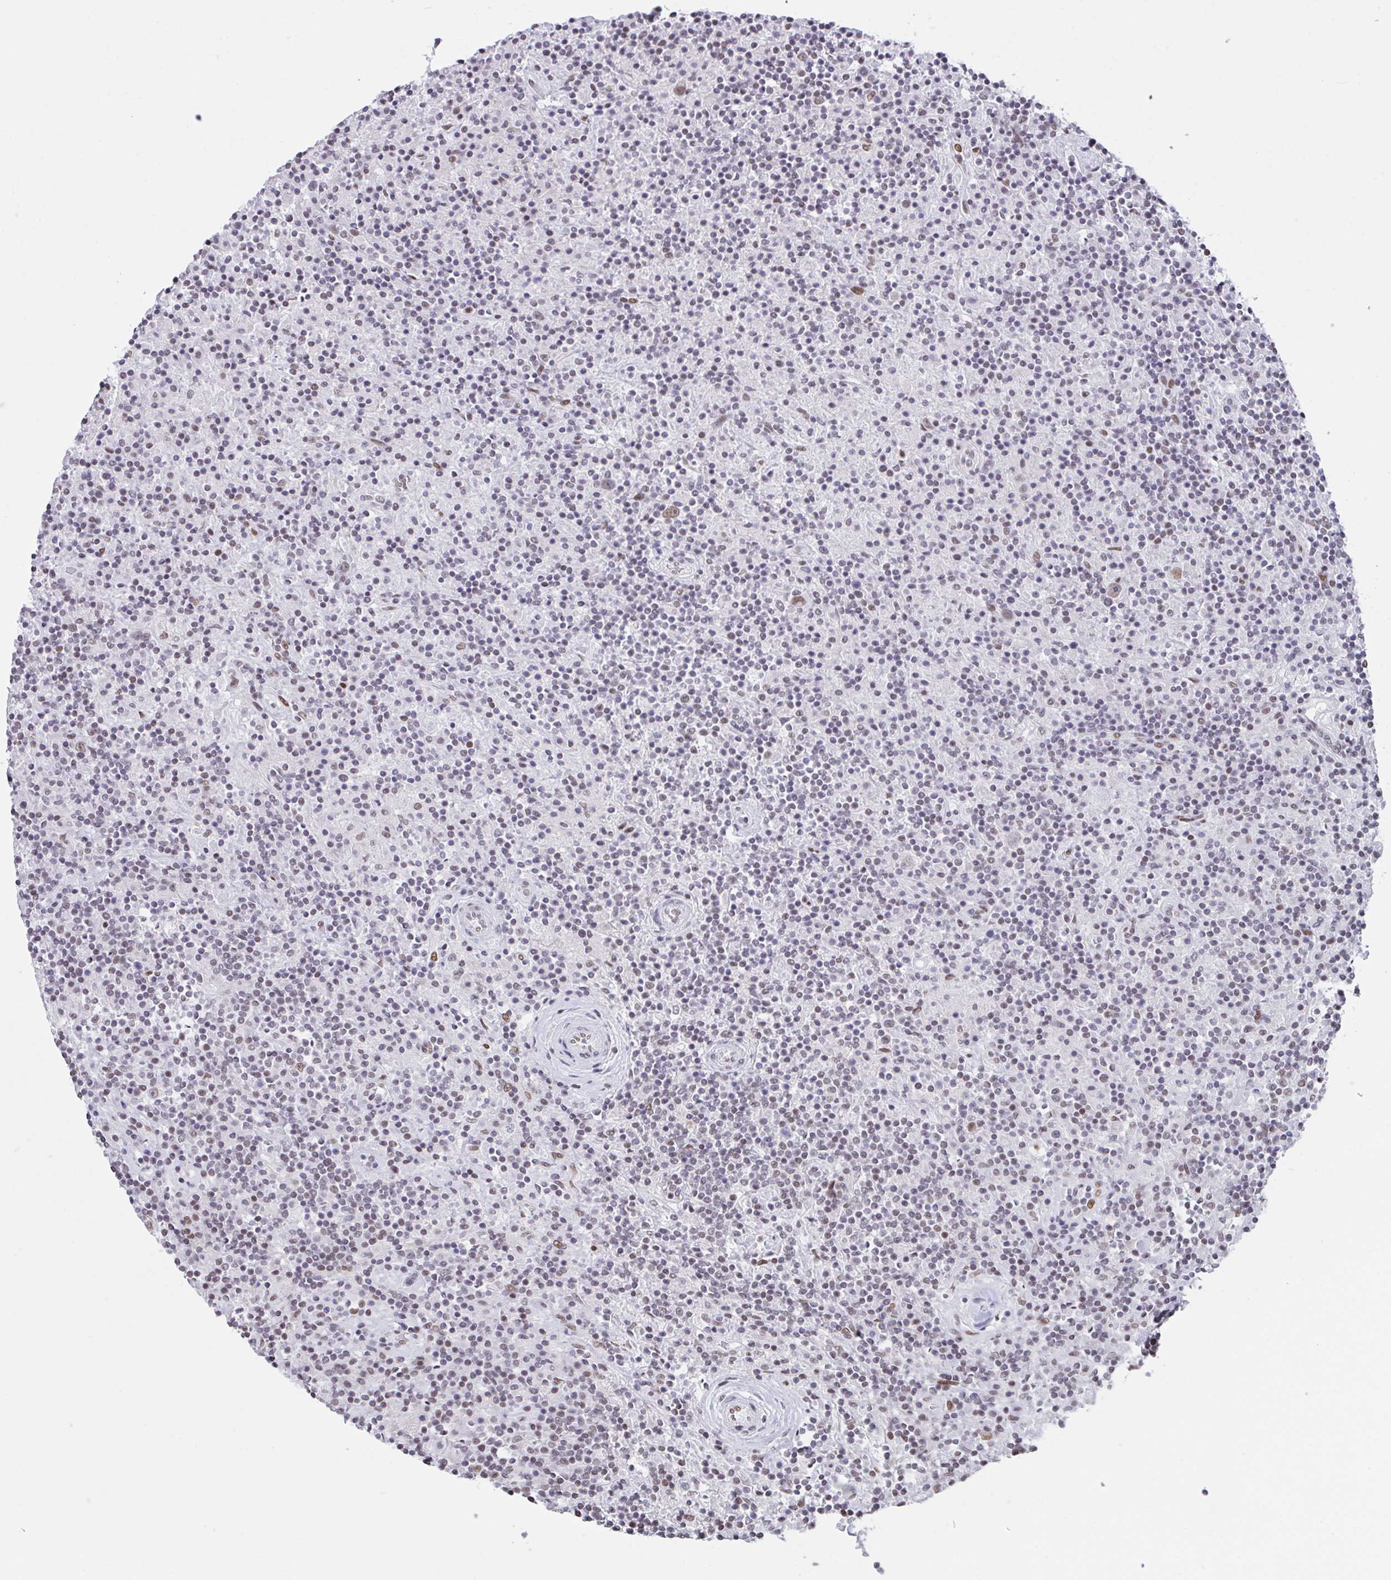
{"staining": {"intensity": "moderate", "quantity": "25%-75%", "location": "nuclear"}, "tissue": "lymphoma", "cell_type": "Tumor cells", "image_type": "cancer", "snomed": [{"axis": "morphology", "description": "Hodgkin's disease, NOS"}, {"axis": "topography", "description": "Lymph node"}], "caption": "Lymphoma stained with immunohistochemistry (IHC) exhibits moderate nuclear staining in about 25%-75% of tumor cells. (DAB (3,3'-diaminobenzidine) IHC with brightfield microscopy, high magnification).", "gene": "CLP1", "patient": {"sex": "male", "age": 70}}